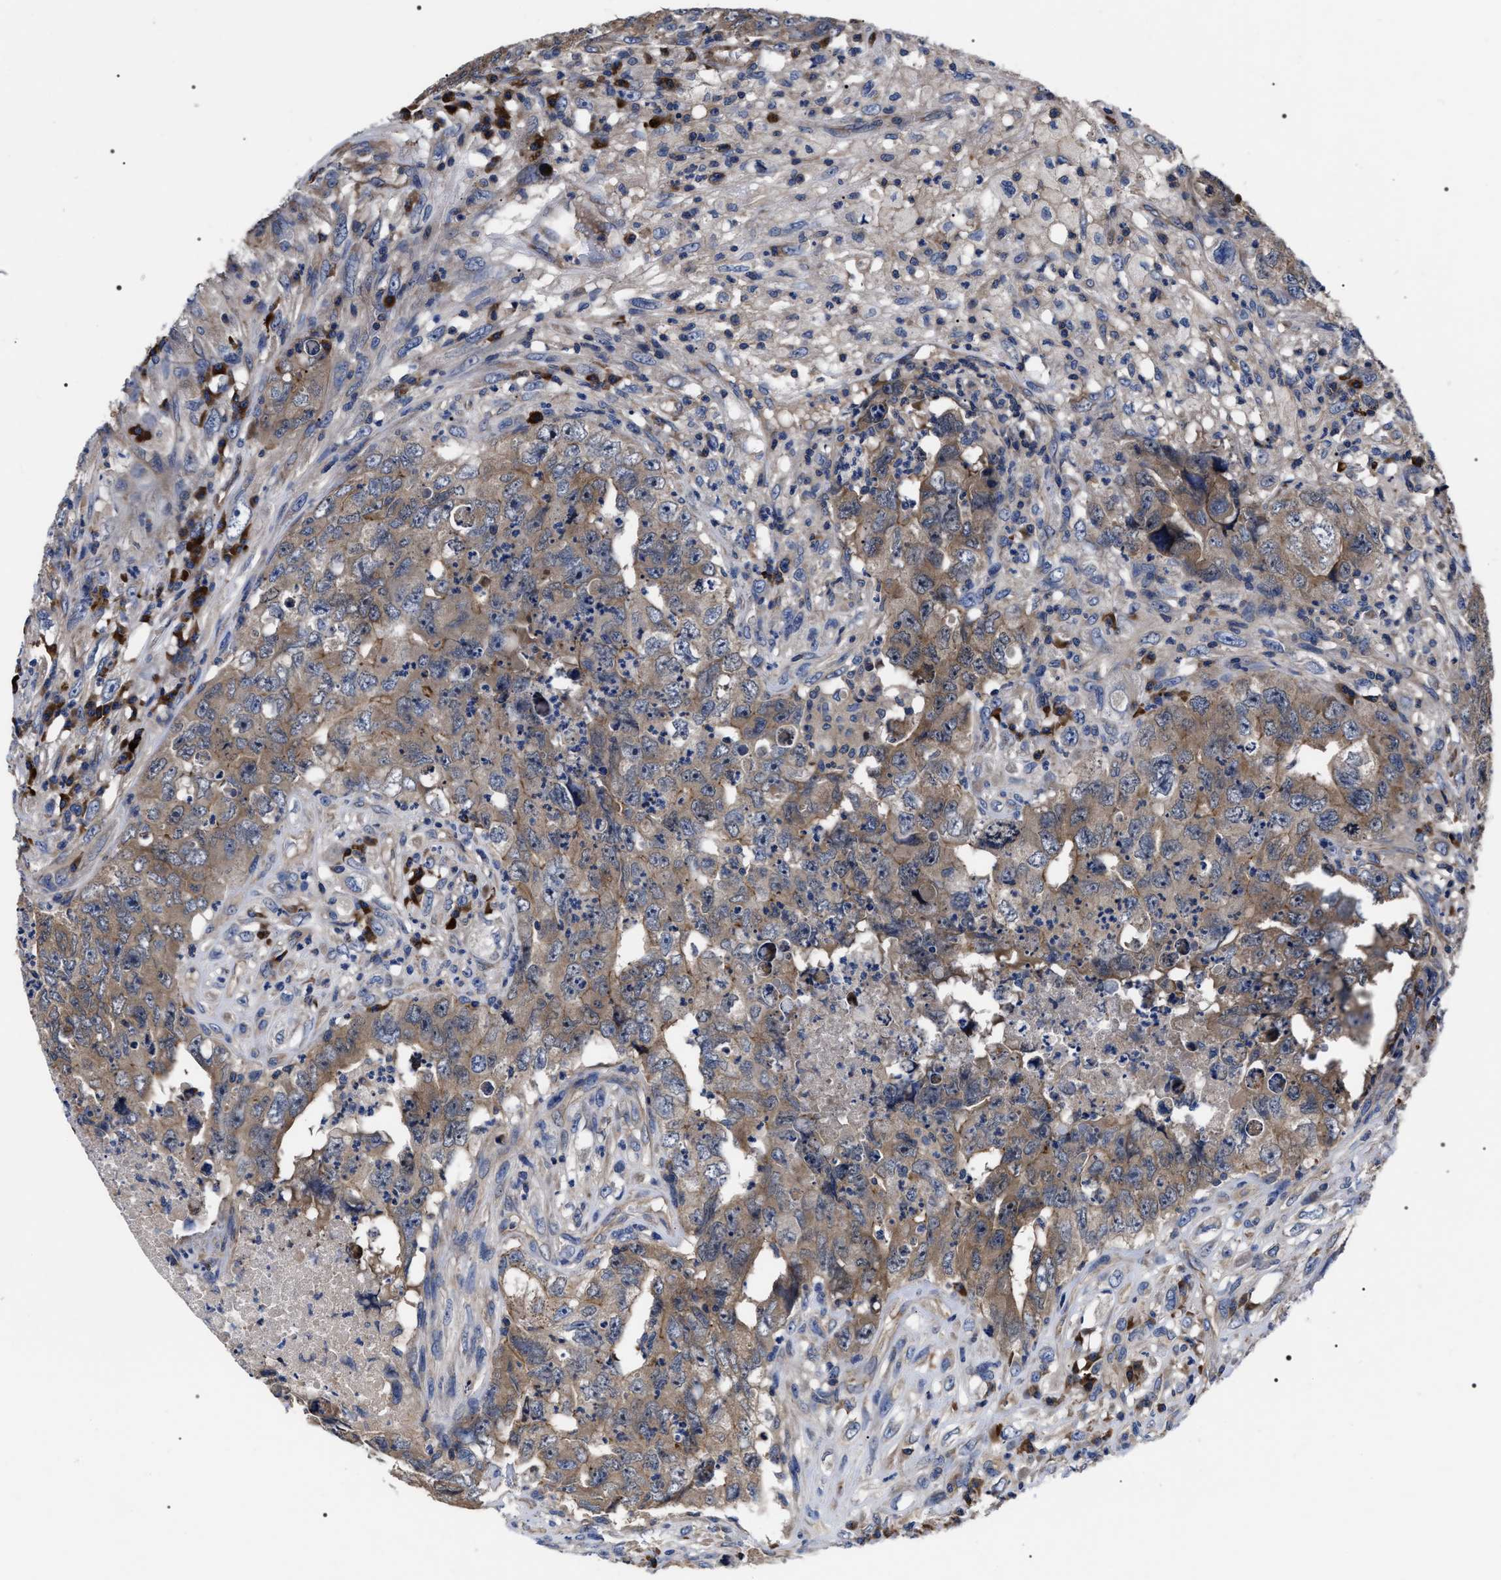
{"staining": {"intensity": "moderate", "quantity": ">75%", "location": "cytoplasmic/membranous"}, "tissue": "testis cancer", "cell_type": "Tumor cells", "image_type": "cancer", "snomed": [{"axis": "morphology", "description": "Carcinoma, Embryonal, NOS"}, {"axis": "topography", "description": "Testis"}], "caption": "Embryonal carcinoma (testis) tissue reveals moderate cytoplasmic/membranous positivity in about >75% of tumor cells, visualized by immunohistochemistry.", "gene": "MIS18A", "patient": {"sex": "male", "age": 32}}